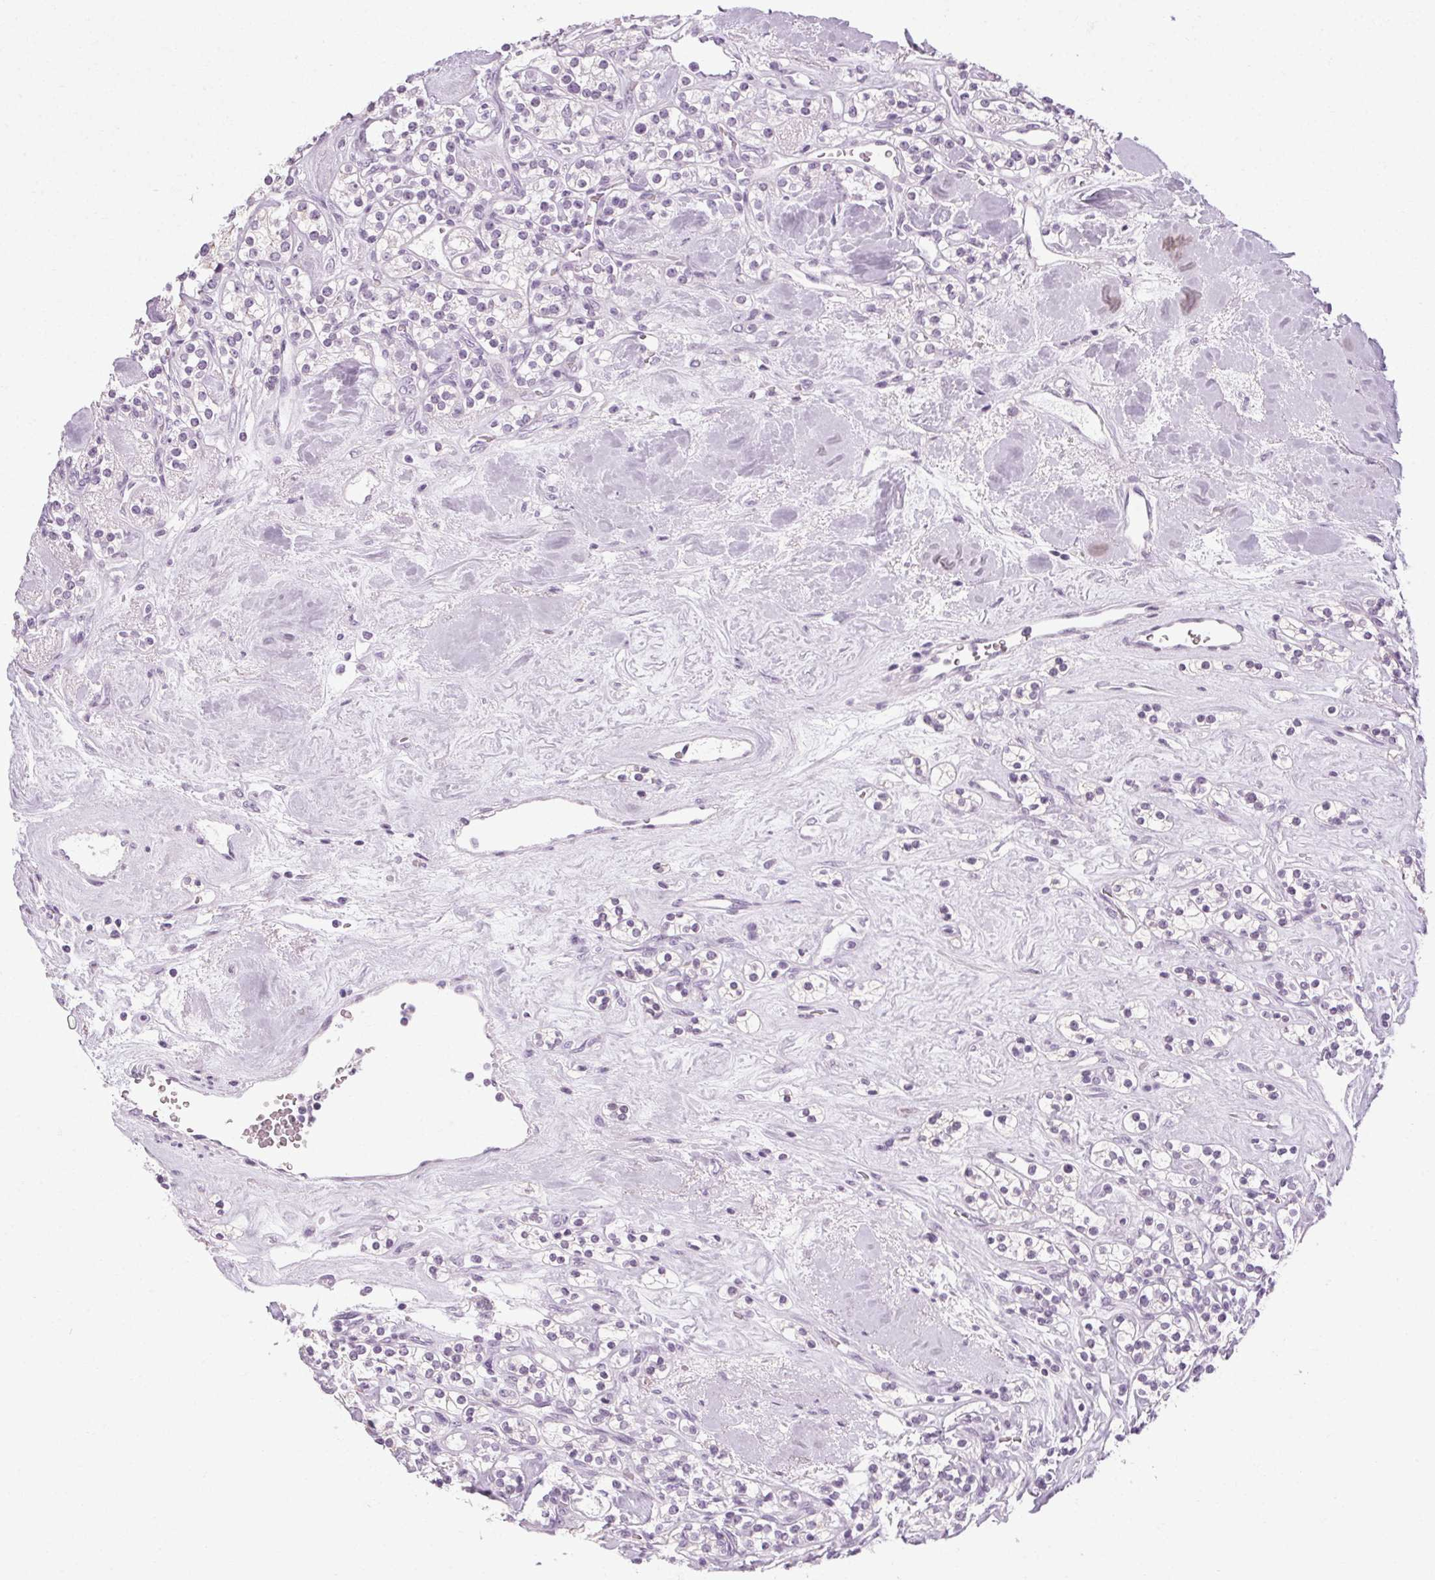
{"staining": {"intensity": "negative", "quantity": "none", "location": "none"}, "tissue": "renal cancer", "cell_type": "Tumor cells", "image_type": "cancer", "snomed": [{"axis": "morphology", "description": "Adenocarcinoma, NOS"}, {"axis": "topography", "description": "Kidney"}], "caption": "A high-resolution photomicrograph shows immunohistochemistry staining of renal cancer (adenocarcinoma), which demonstrates no significant expression in tumor cells.", "gene": "POMC", "patient": {"sex": "male", "age": 77}}